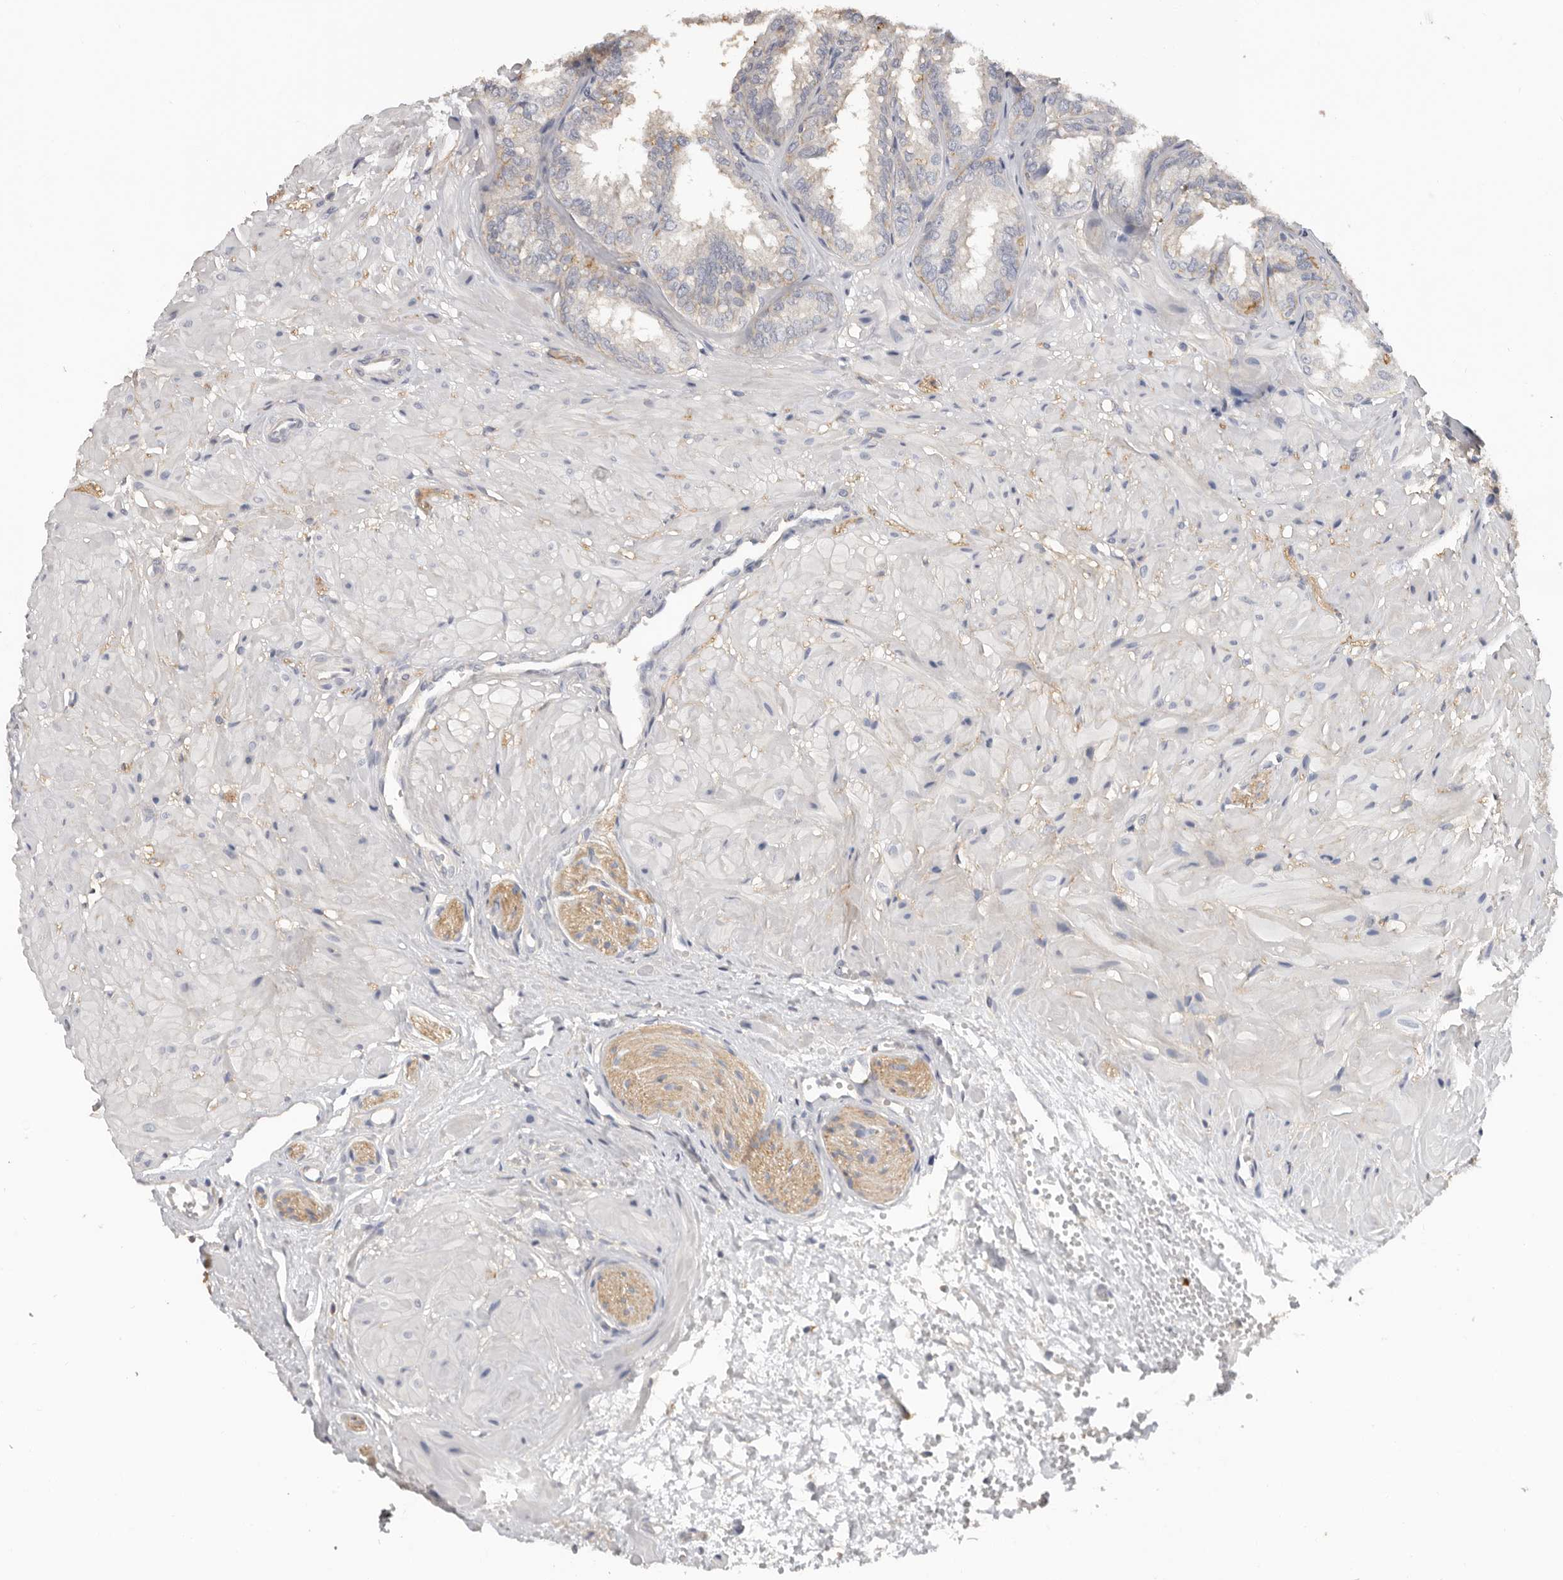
{"staining": {"intensity": "weak", "quantity": "25%-75%", "location": "cytoplasmic/membranous"}, "tissue": "seminal vesicle", "cell_type": "Glandular cells", "image_type": "normal", "snomed": [{"axis": "morphology", "description": "Normal tissue, NOS"}, {"axis": "topography", "description": "Prostate"}, {"axis": "topography", "description": "Seminal veicle"}], "caption": "This is a photomicrograph of immunohistochemistry (IHC) staining of benign seminal vesicle, which shows weak positivity in the cytoplasmic/membranous of glandular cells.", "gene": "WDTC1", "patient": {"sex": "male", "age": 51}}